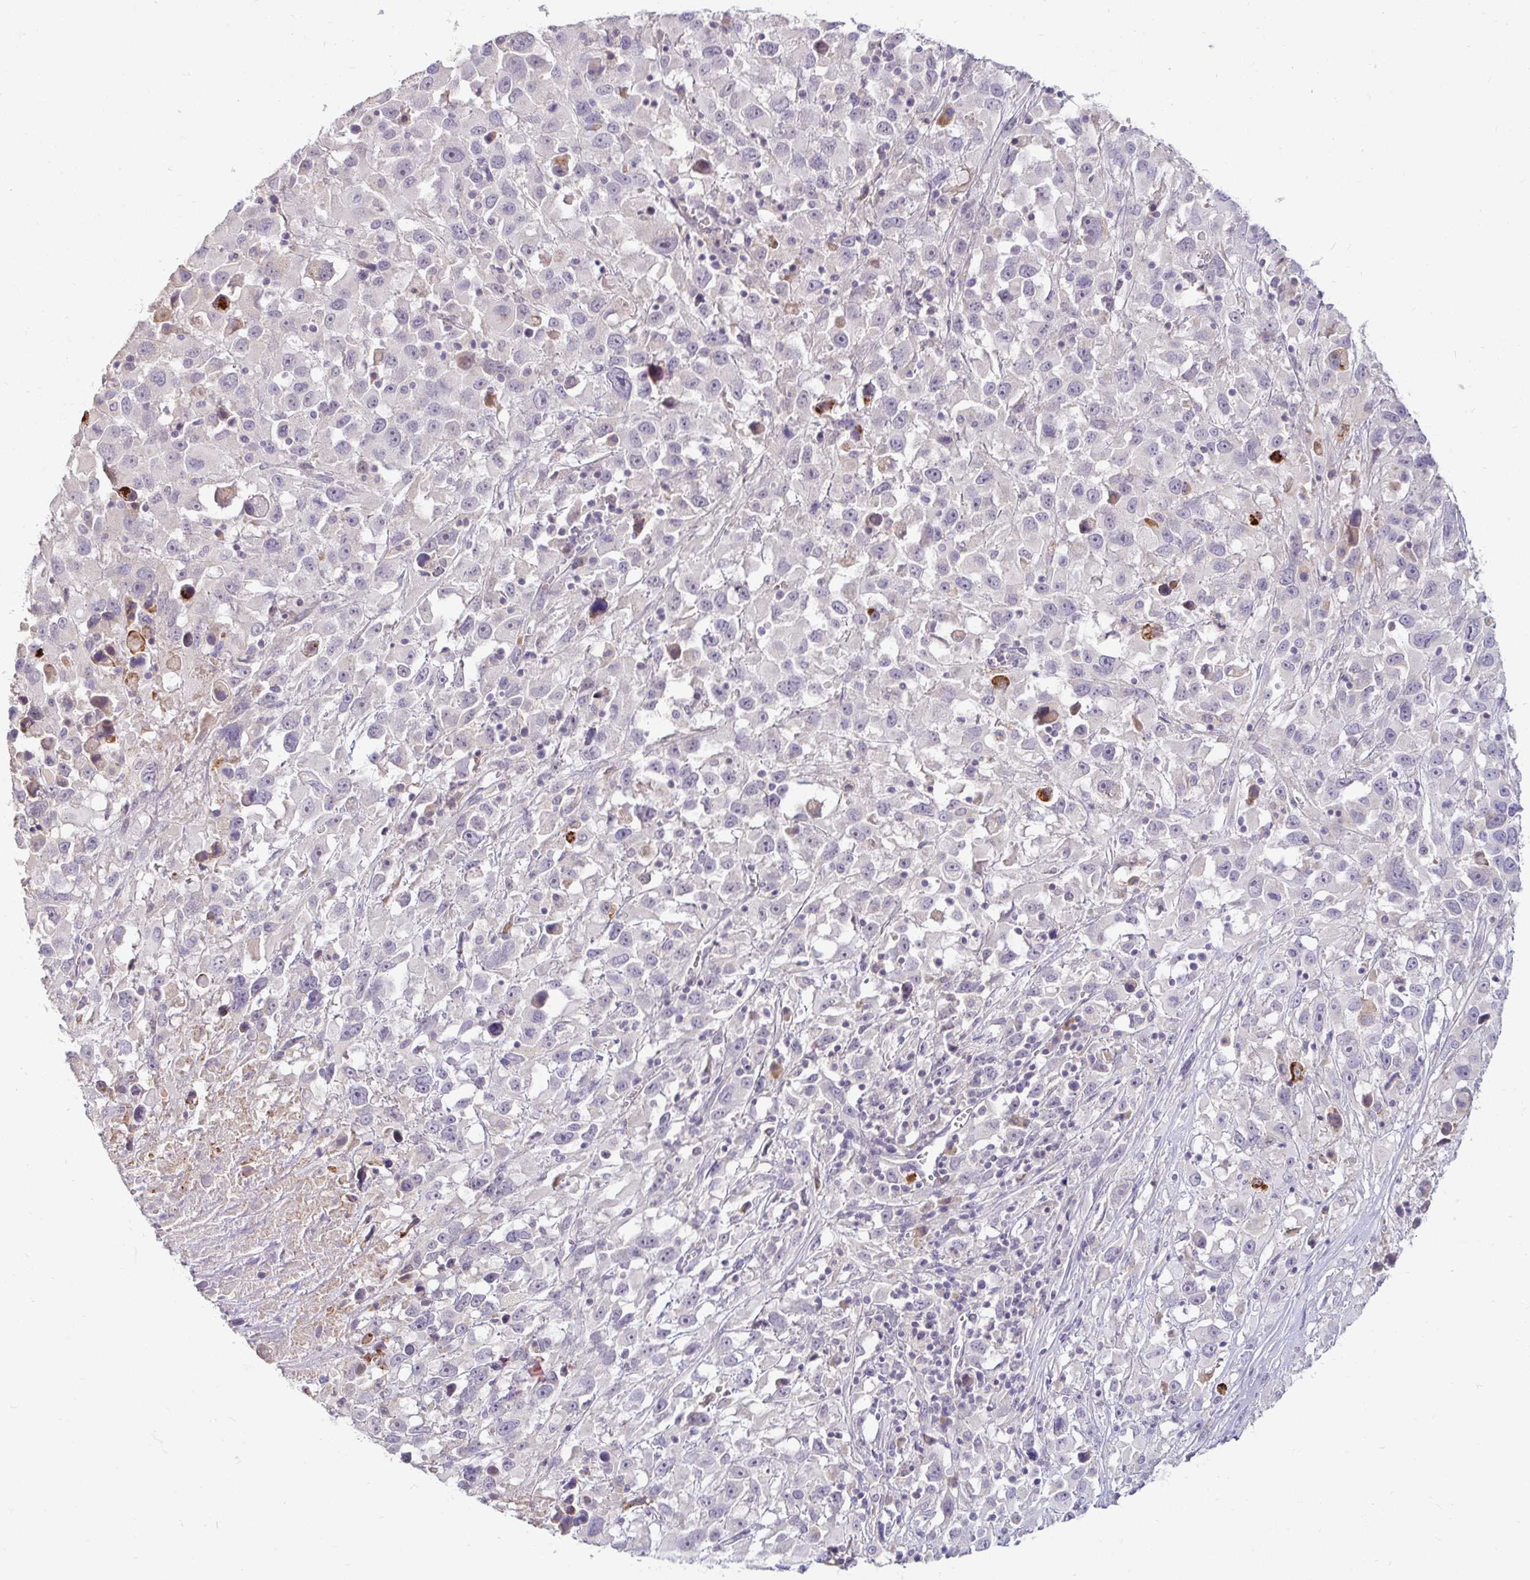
{"staining": {"intensity": "negative", "quantity": "none", "location": "none"}, "tissue": "melanoma", "cell_type": "Tumor cells", "image_type": "cancer", "snomed": [{"axis": "morphology", "description": "Malignant melanoma, Metastatic site"}, {"axis": "topography", "description": "Soft tissue"}], "caption": "Immunohistochemical staining of melanoma reveals no significant positivity in tumor cells.", "gene": "DDN", "patient": {"sex": "male", "age": 50}}